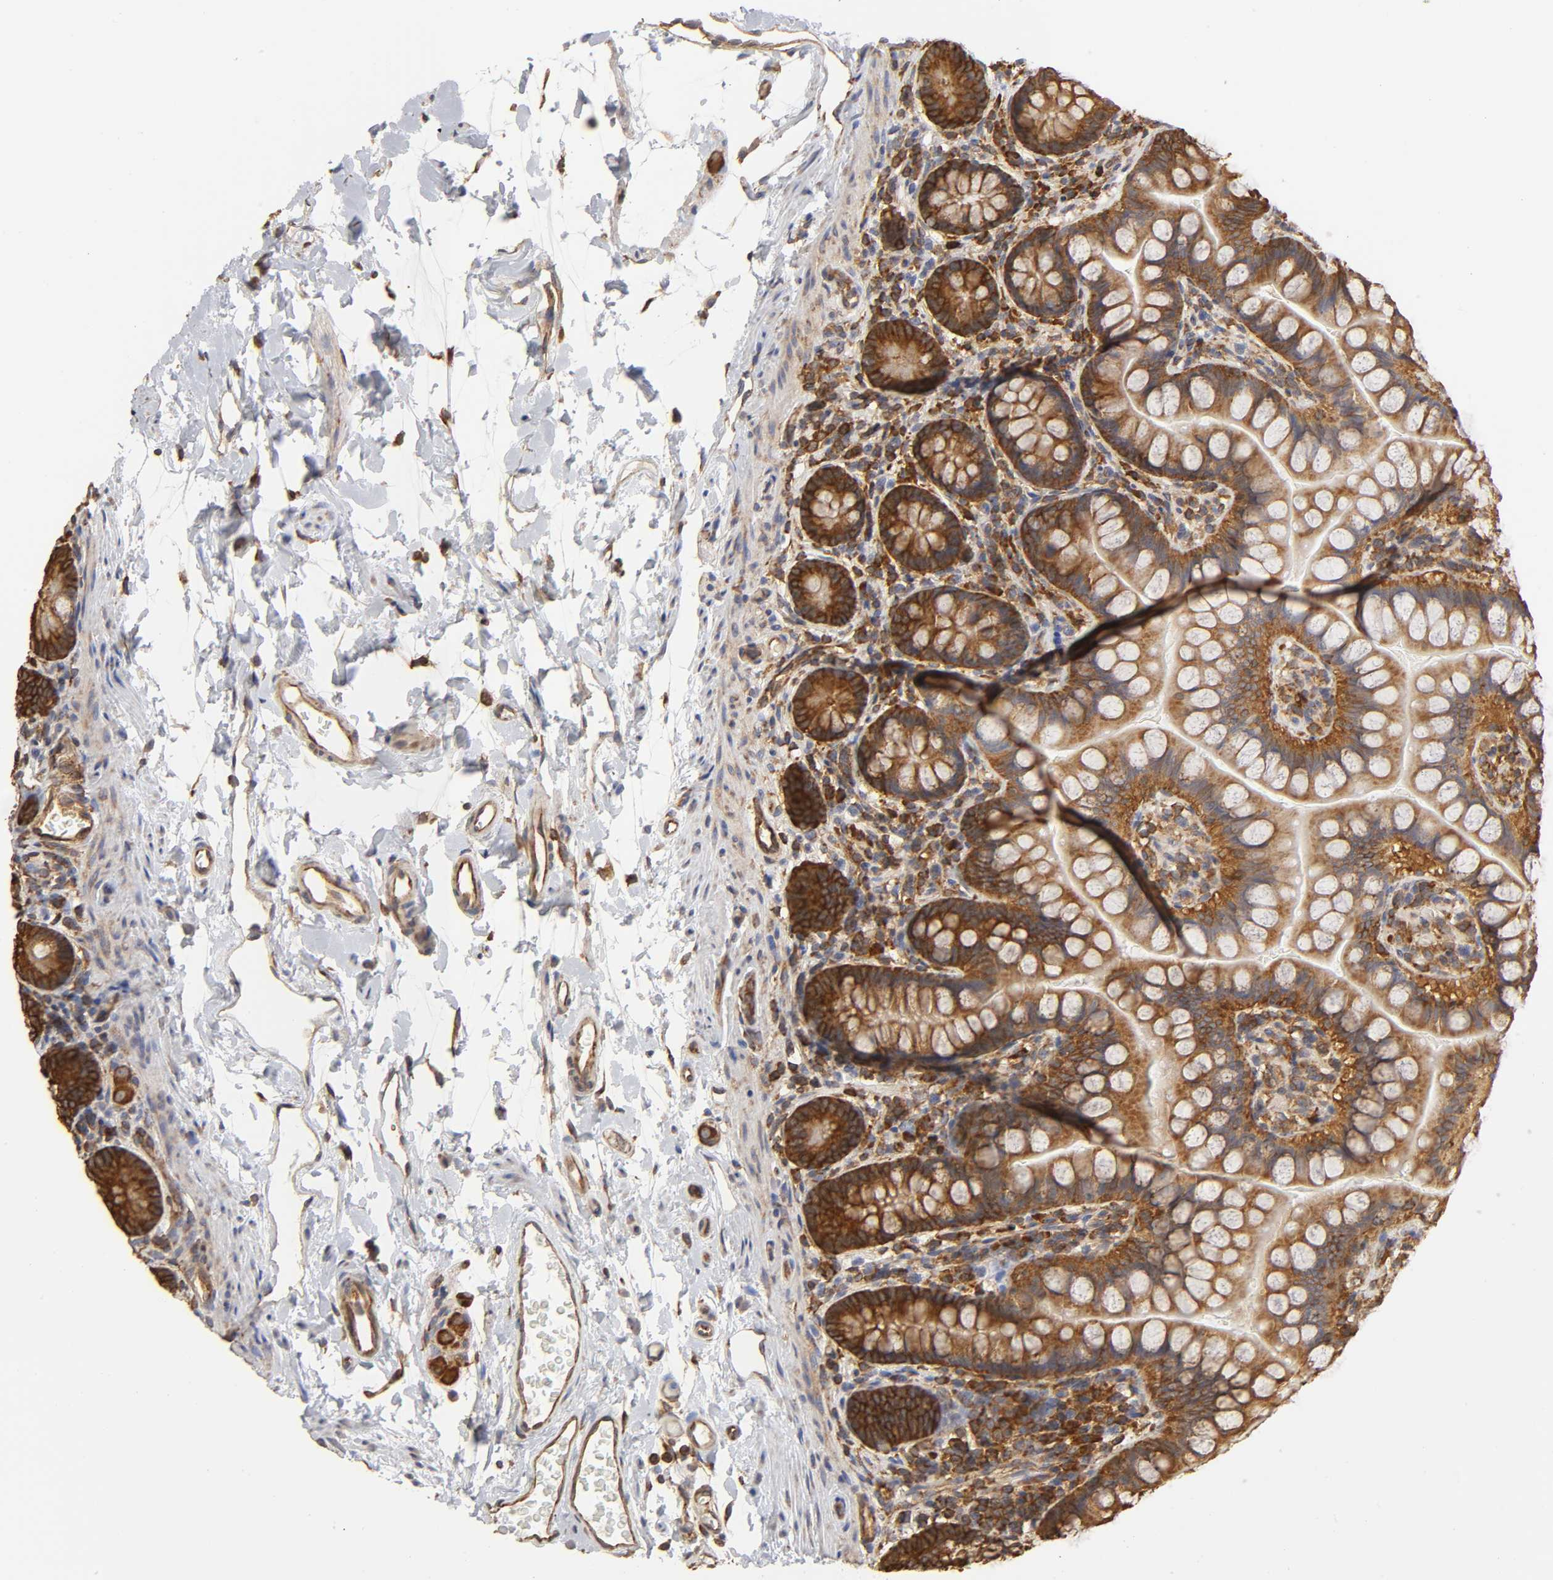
{"staining": {"intensity": "strong", "quantity": ">75%", "location": "cytoplasmic/membranous"}, "tissue": "small intestine", "cell_type": "Glandular cells", "image_type": "normal", "snomed": [{"axis": "morphology", "description": "Normal tissue, NOS"}, {"axis": "topography", "description": "Small intestine"}], "caption": "Immunohistochemical staining of benign small intestine exhibits strong cytoplasmic/membranous protein staining in approximately >75% of glandular cells. Using DAB (brown) and hematoxylin (blue) stains, captured at high magnification using brightfield microscopy.", "gene": "RPL14", "patient": {"sex": "female", "age": 58}}